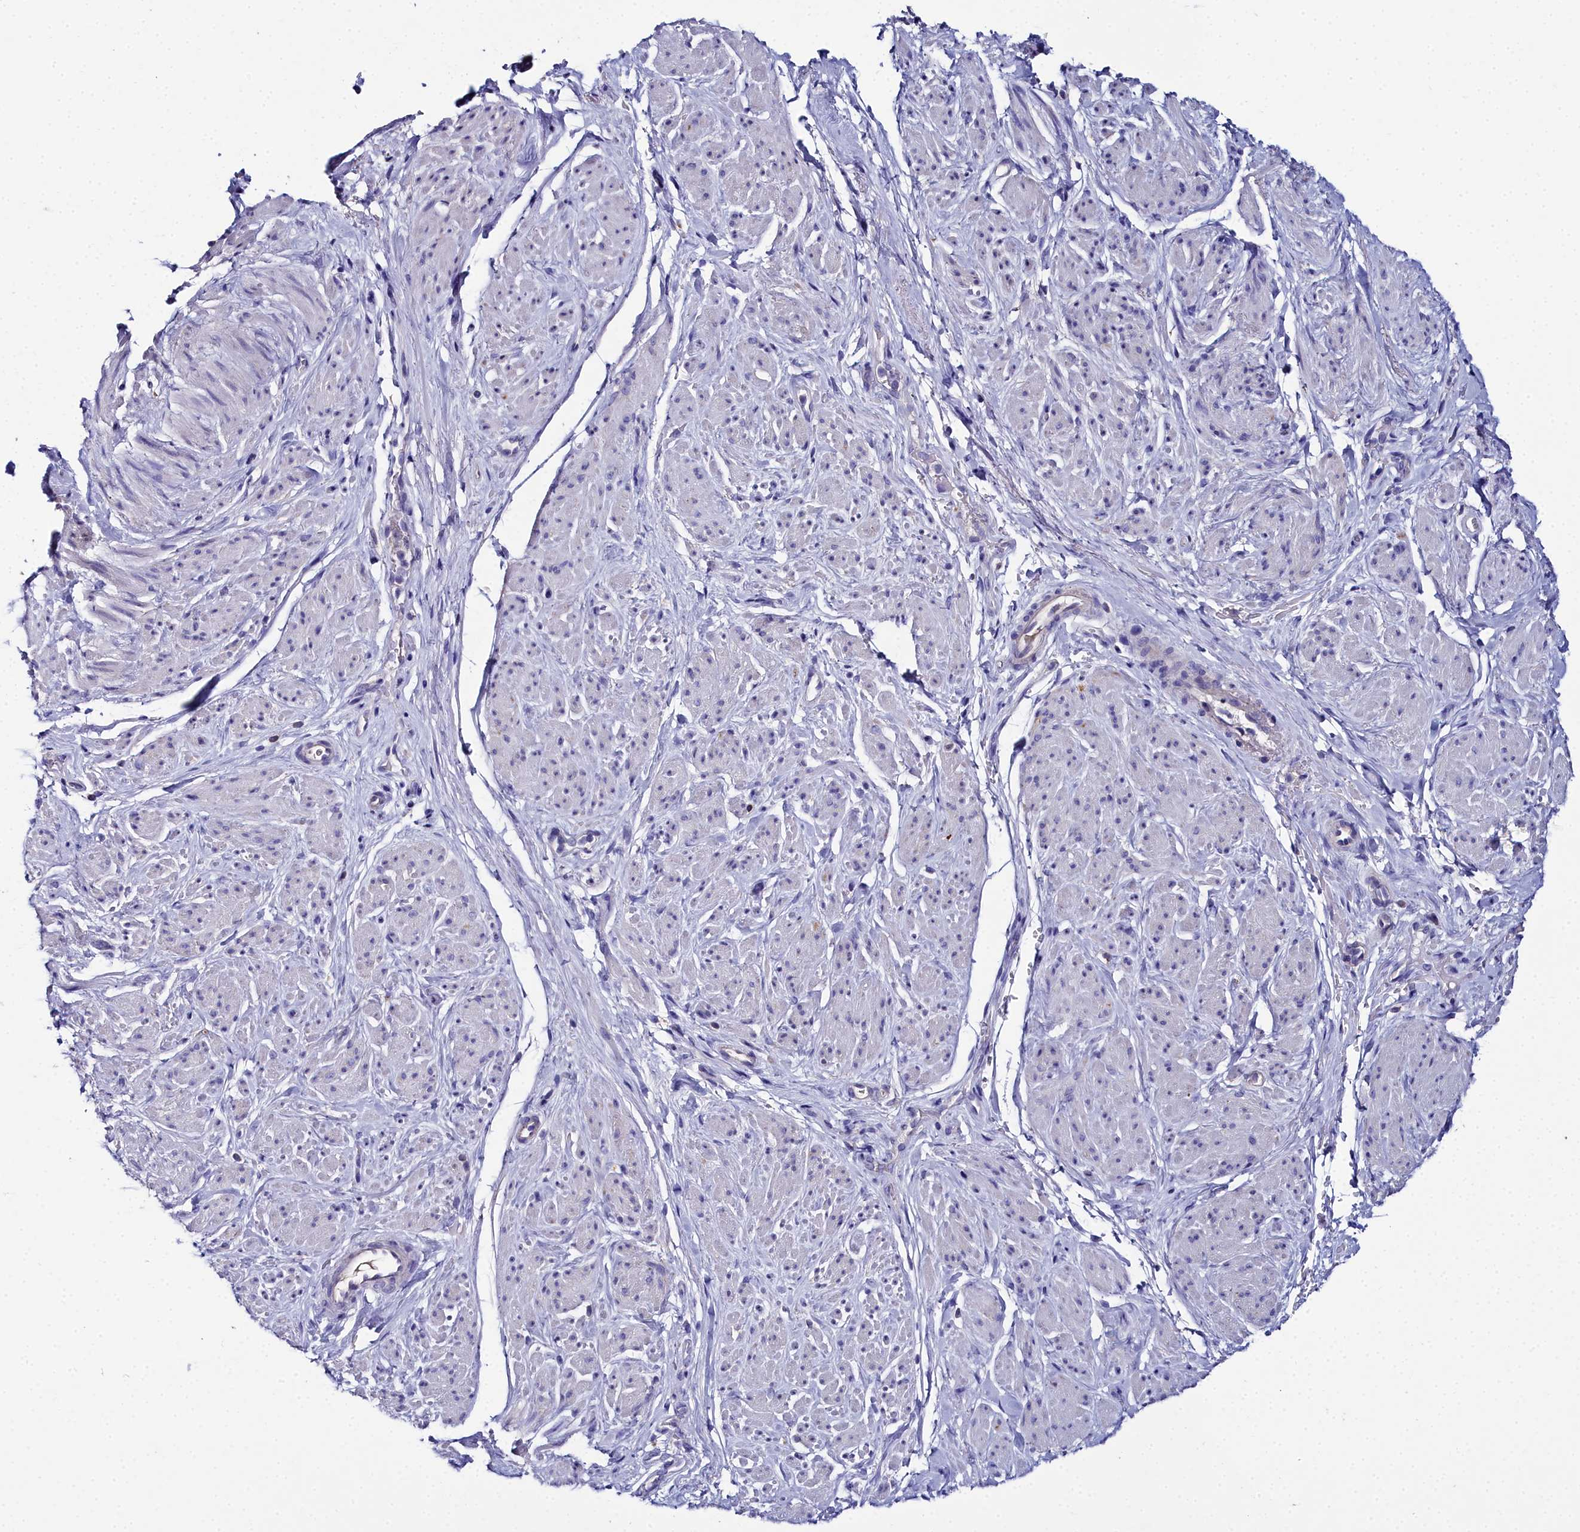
{"staining": {"intensity": "negative", "quantity": "none", "location": "none"}, "tissue": "smooth muscle", "cell_type": "Smooth muscle cells", "image_type": "normal", "snomed": [{"axis": "morphology", "description": "Normal tissue, NOS"}, {"axis": "topography", "description": "Smooth muscle"}, {"axis": "topography", "description": "Peripheral nerve tissue"}], "caption": "This is an immunohistochemistry image of unremarkable human smooth muscle. There is no positivity in smooth muscle cells.", "gene": "ELAPOR2", "patient": {"sex": "male", "age": 69}}